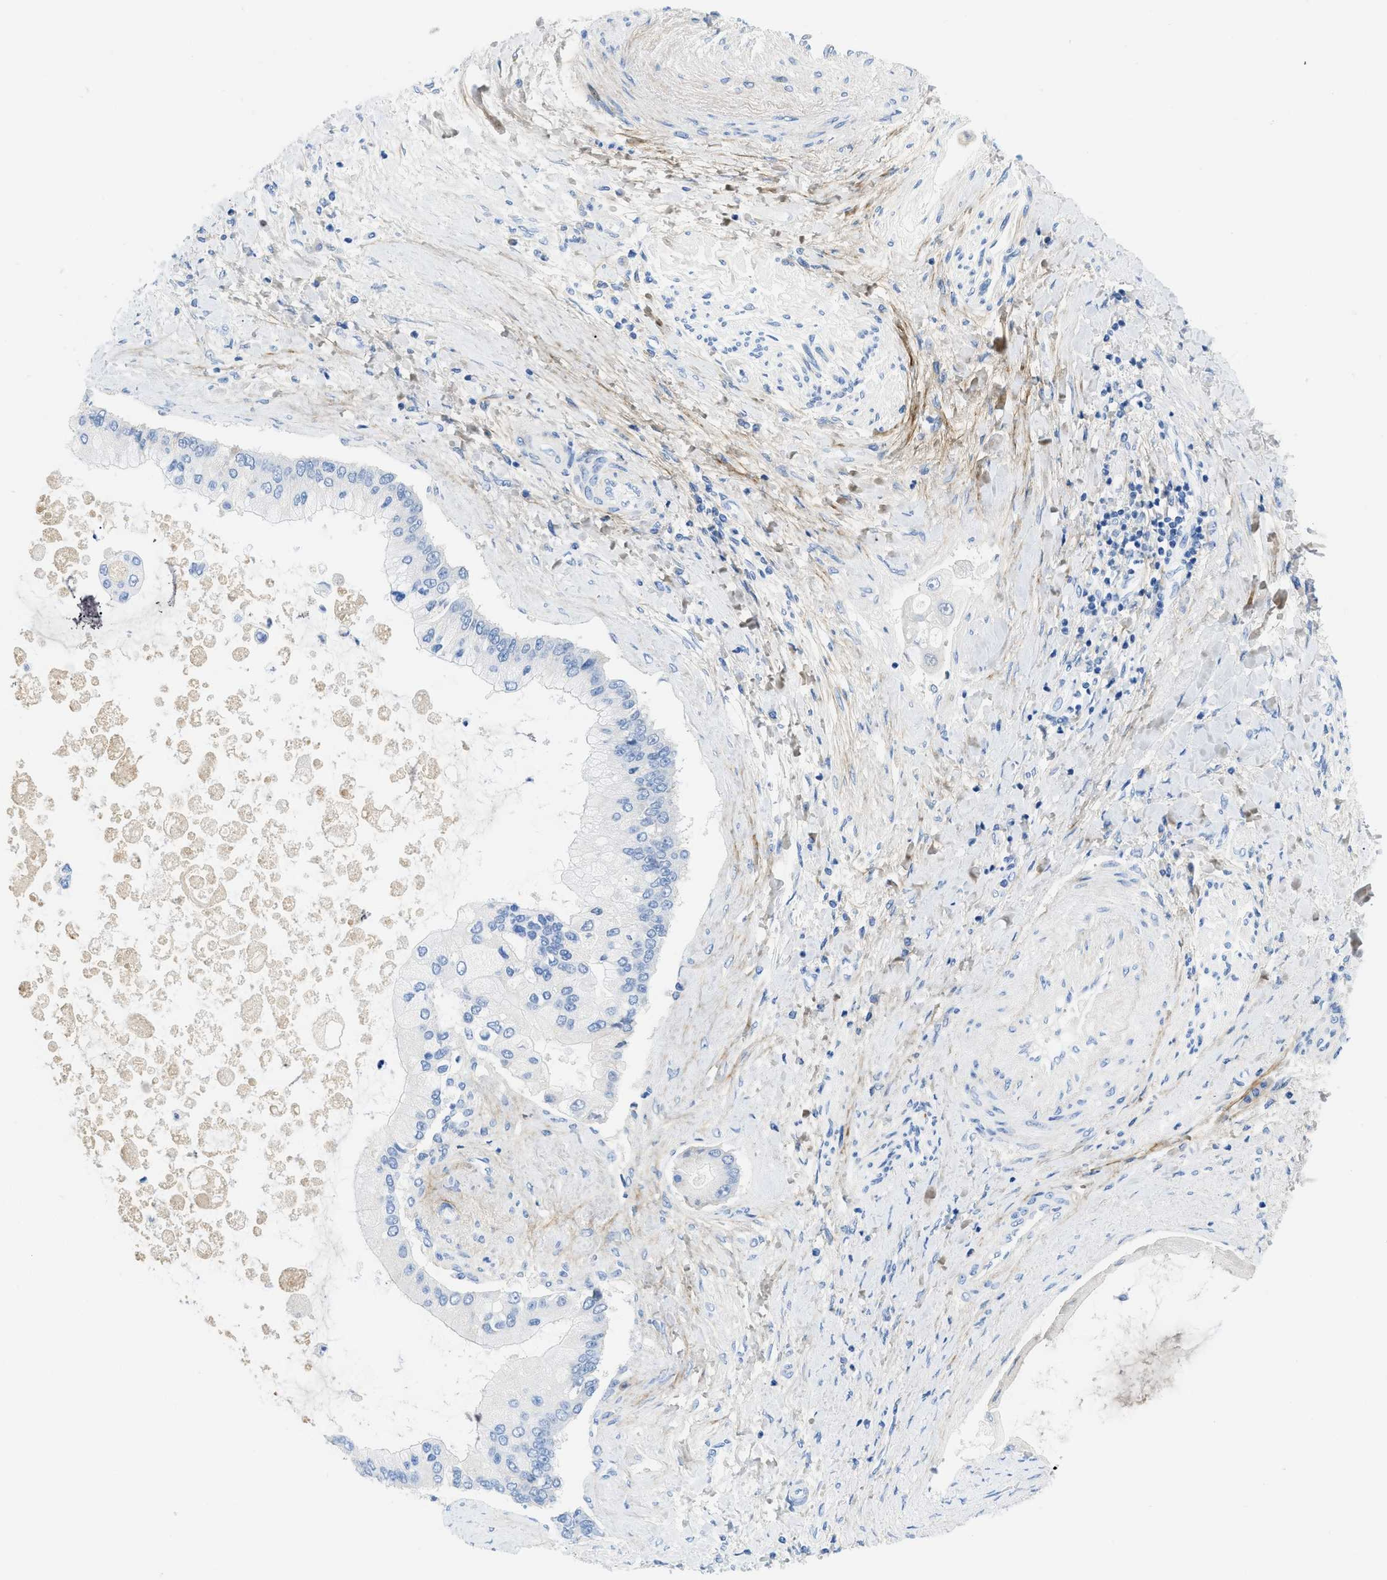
{"staining": {"intensity": "negative", "quantity": "none", "location": "none"}, "tissue": "liver cancer", "cell_type": "Tumor cells", "image_type": "cancer", "snomed": [{"axis": "morphology", "description": "Cholangiocarcinoma"}, {"axis": "topography", "description": "Liver"}], "caption": "The photomicrograph reveals no significant positivity in tumor cells of liver cancer (cholangiocarcinoma).", "gene": "COL3A1", "patient": {"sex": "male", "age": 50}}